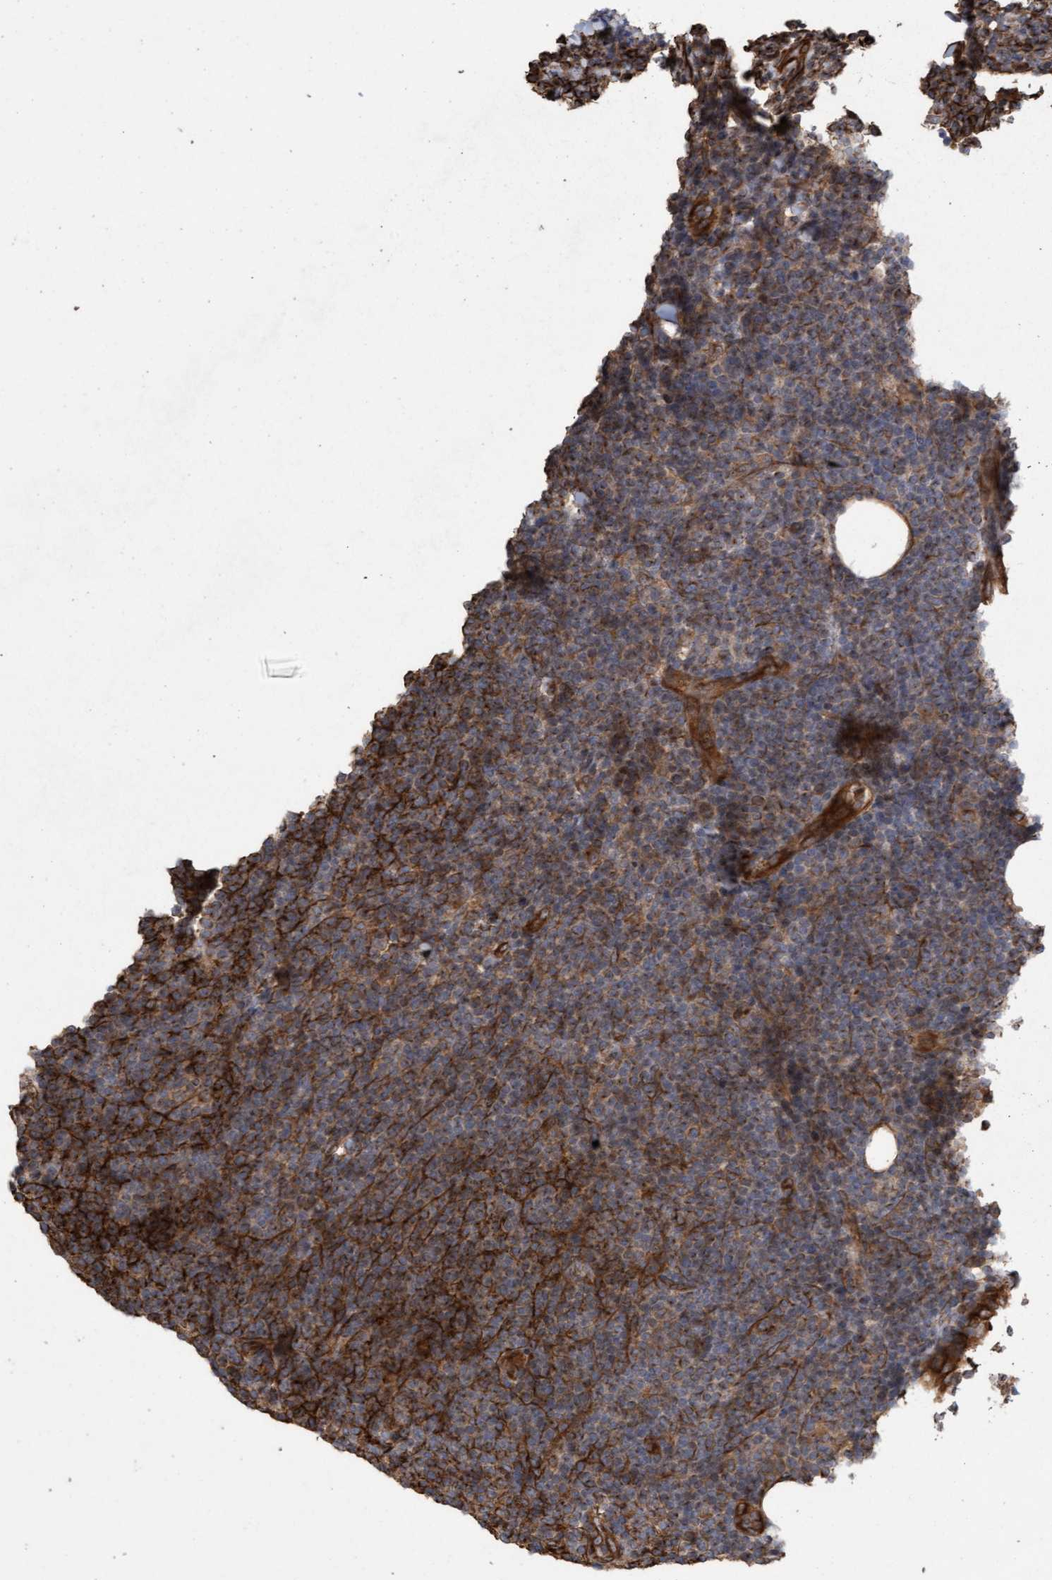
{"staining": {"intensity": "strong", "quantity": "<25%", "location": "cytoplasmic/membranous"}, "tissue": "lymphoma", "cell_type": "Tumor cells", "image_type": "cancer", "snomed": [{"axis": "morphology", "description": "Malignant lymphoma, non-Hodgkin's type, Low grade"}, {"axis": "topography", "description": "Lymph node"}], "caption": "The immunohistochemical stain highlights strong cytoplasmic/membranous expression in tumor cells of lymphoma tissue.", "gene": "CDC42EP4", "patient": {"sex": "male", "age": 66}}